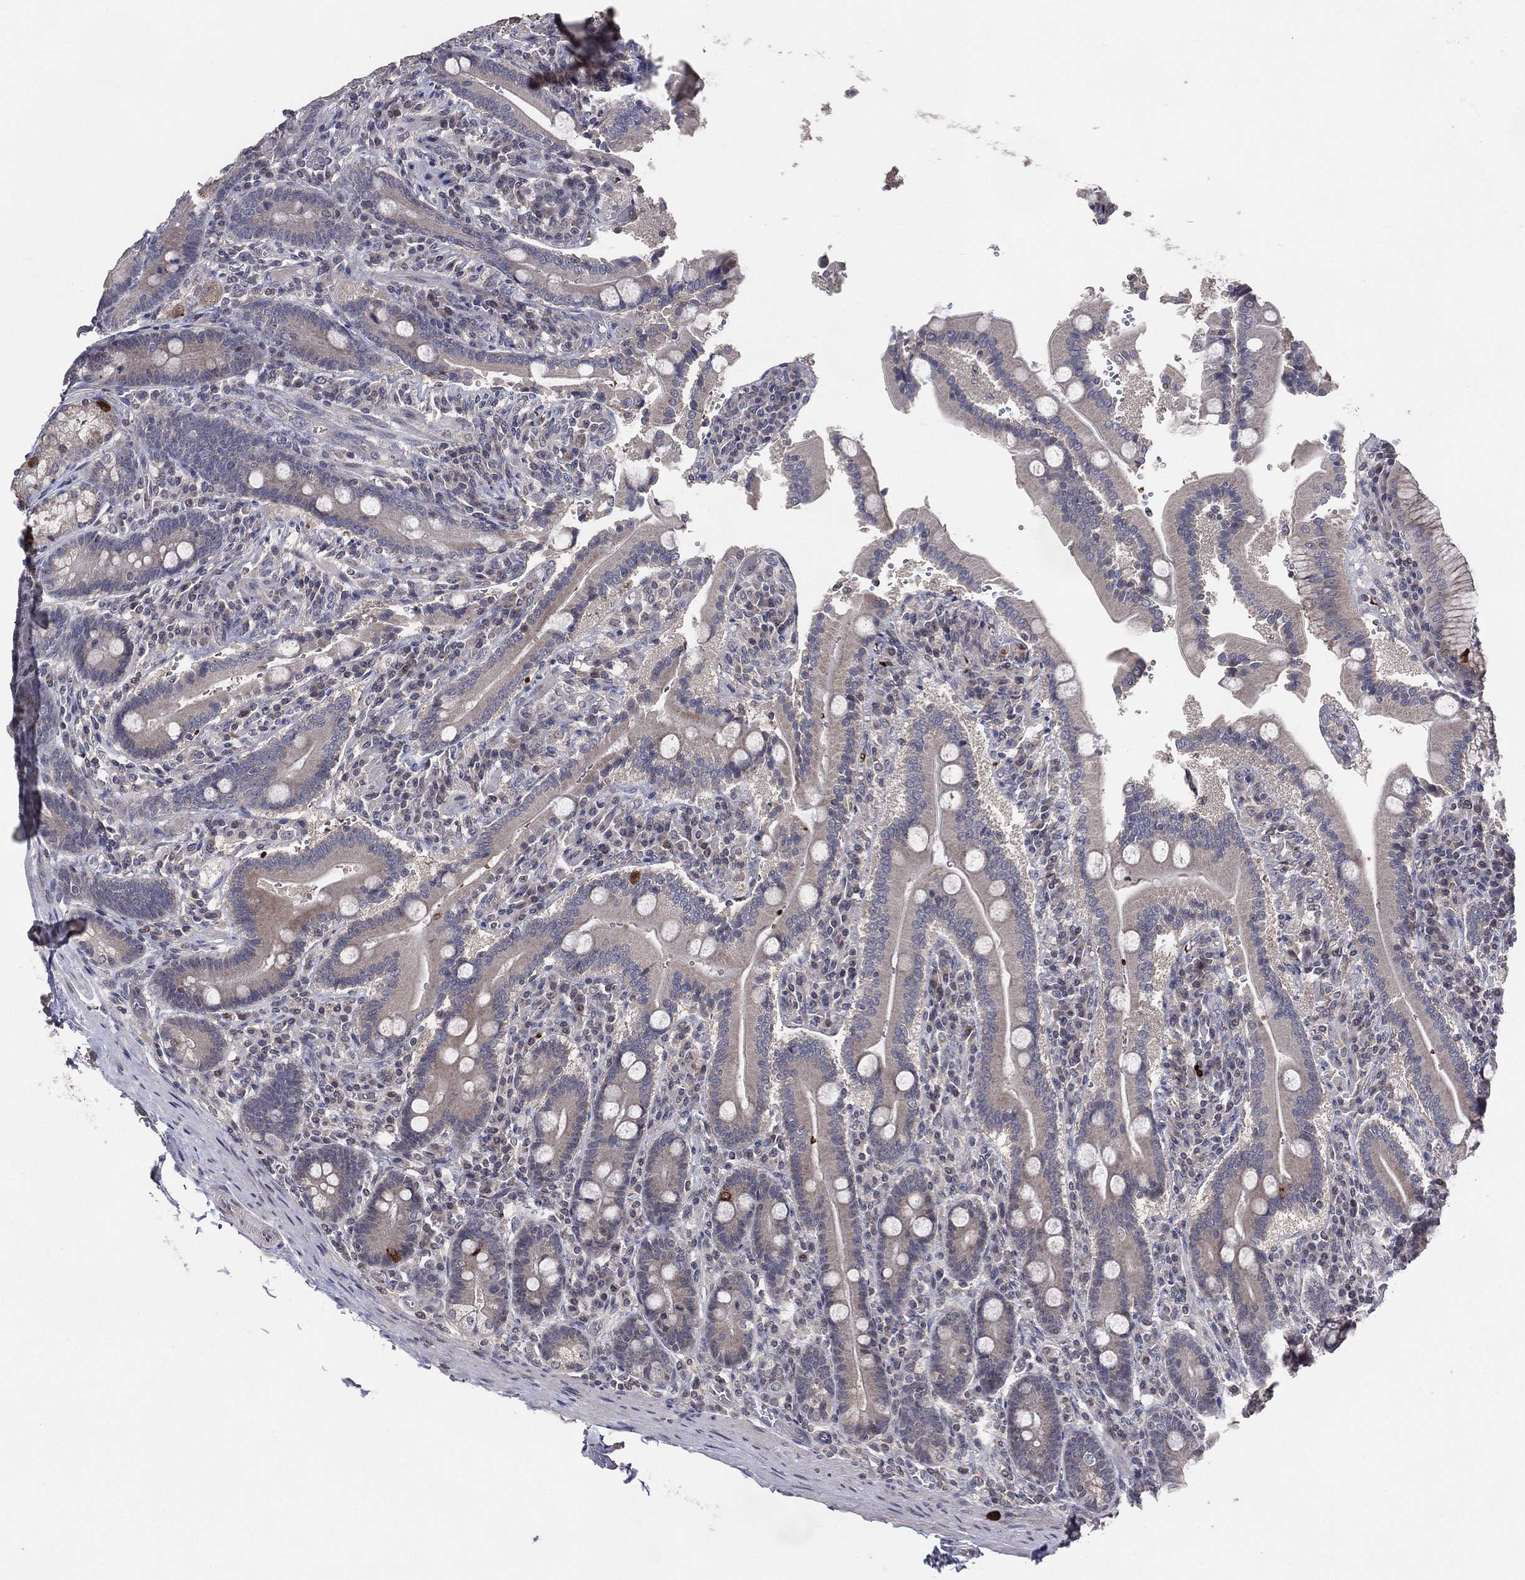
{"staining": {"intensity": "negative", "quantity": "none", "location": "none"}, "tissue": "duodenum", "cell_type": "Glandular cells", "image_type": "normal", "snomed": [{"axis": "morphology", "description": "Normal tissue, NOS"}, {"axis": "topography", "description": "Duodenum"}], "caption": "Glandular cells show no significant expression in normal duodenum. The staining was performed using DAB (3,3'-diaminobenzidine) to visualize the protein expression in brown, while the nuclei were stained in blue with hematoxylin (Magnification: 20x).", "gene": "DNAH7", "patient": {"sex": "female", "age": 62}}